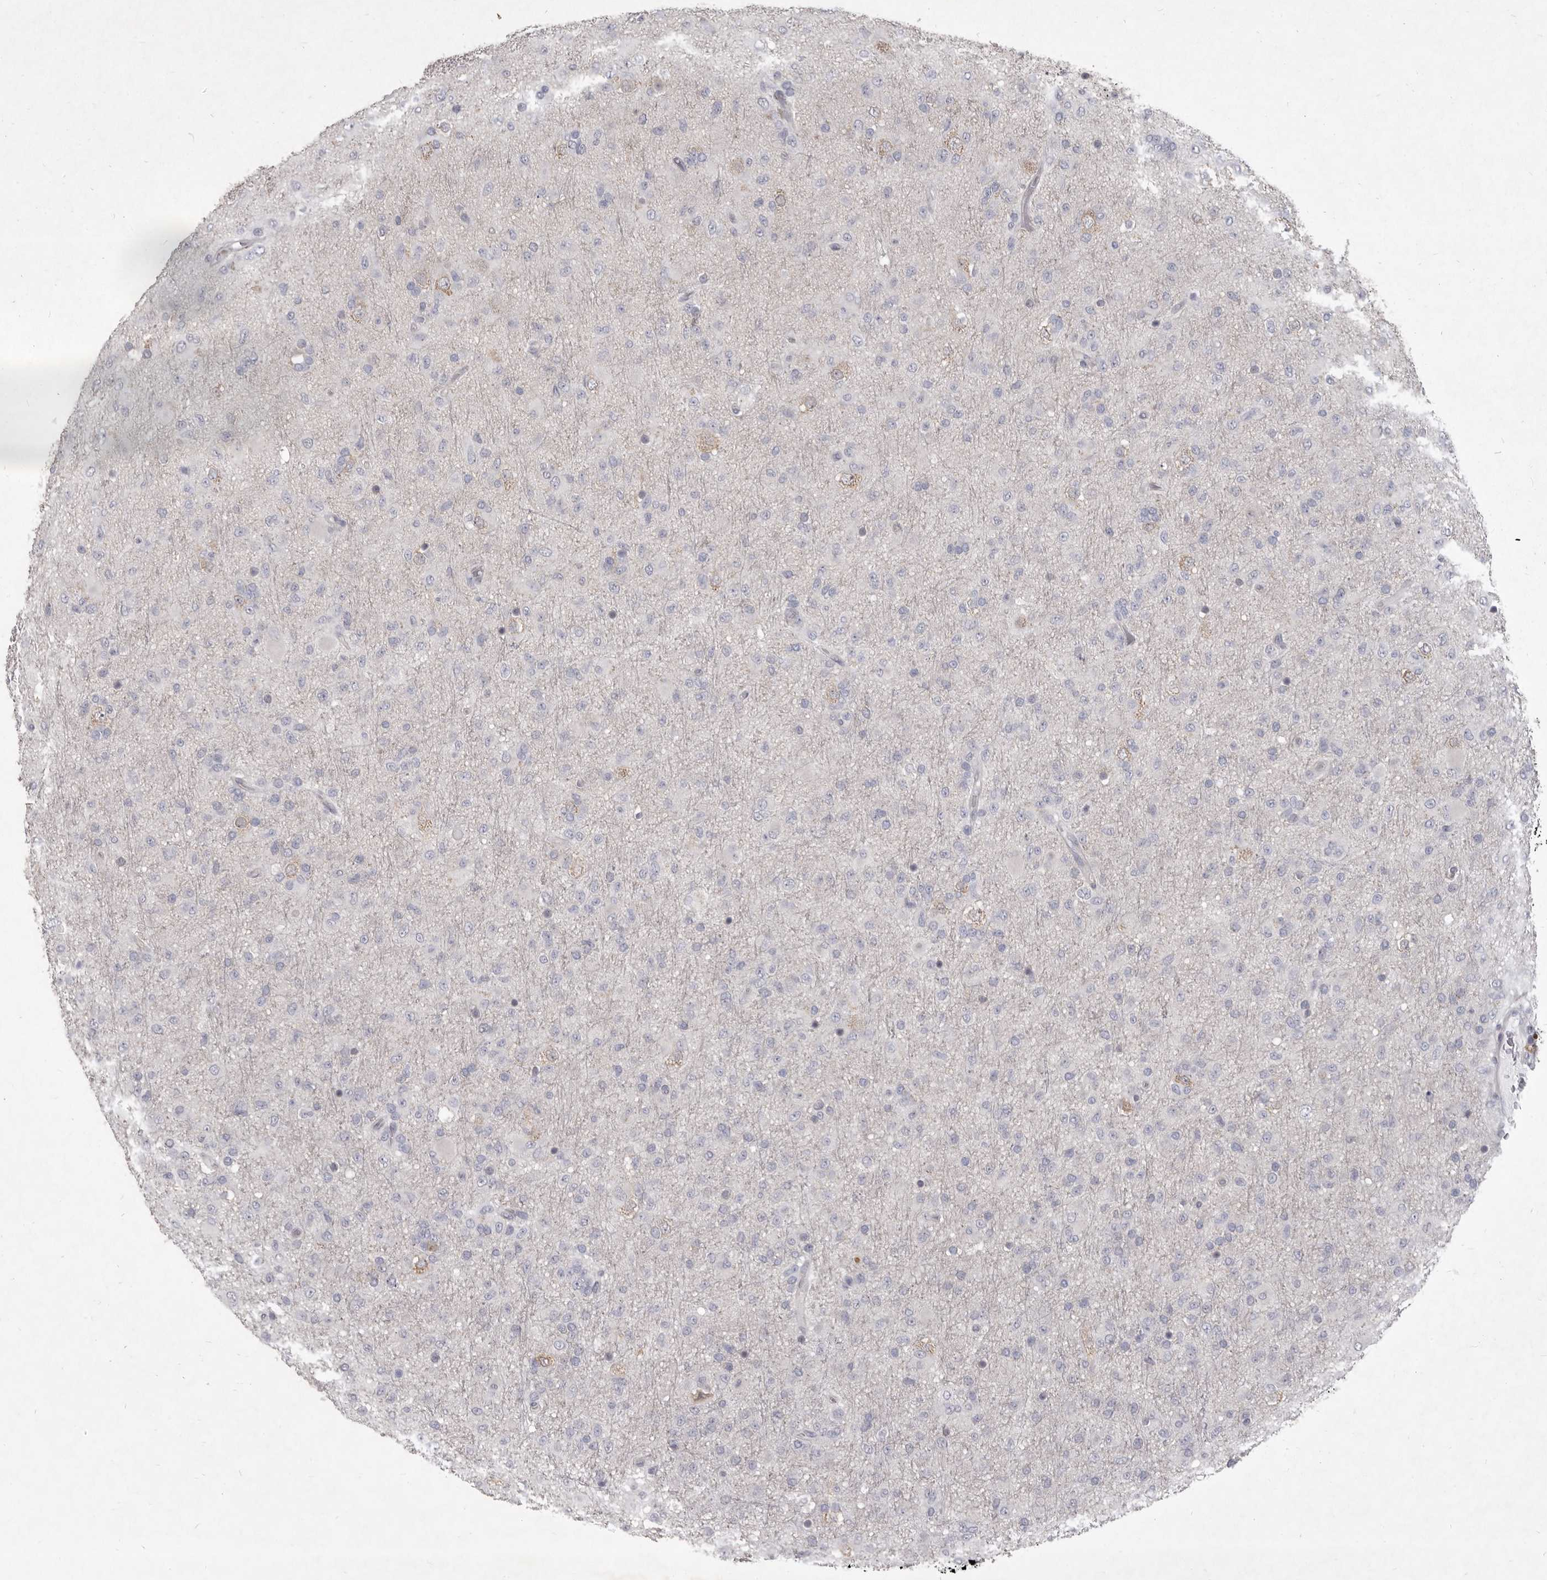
{"staining": {"intensity": "negative", "quantity": "none", "location": "none"}, "tissue": "glioma", "cell_type": "Tumor cells", "image_type": "cancer", "snomed": [{"axis": "morphology", "description": "Glioma, malignant, Low grade"}, {"axis": "topography", "description": "Brain"}], "caption": "Protein analysis of low-grade glioma (malignant) demonstrates no significant positivity in tumor cells.", "gene": "GSK3B", "patient": {"sex": "male", "age": 65}}